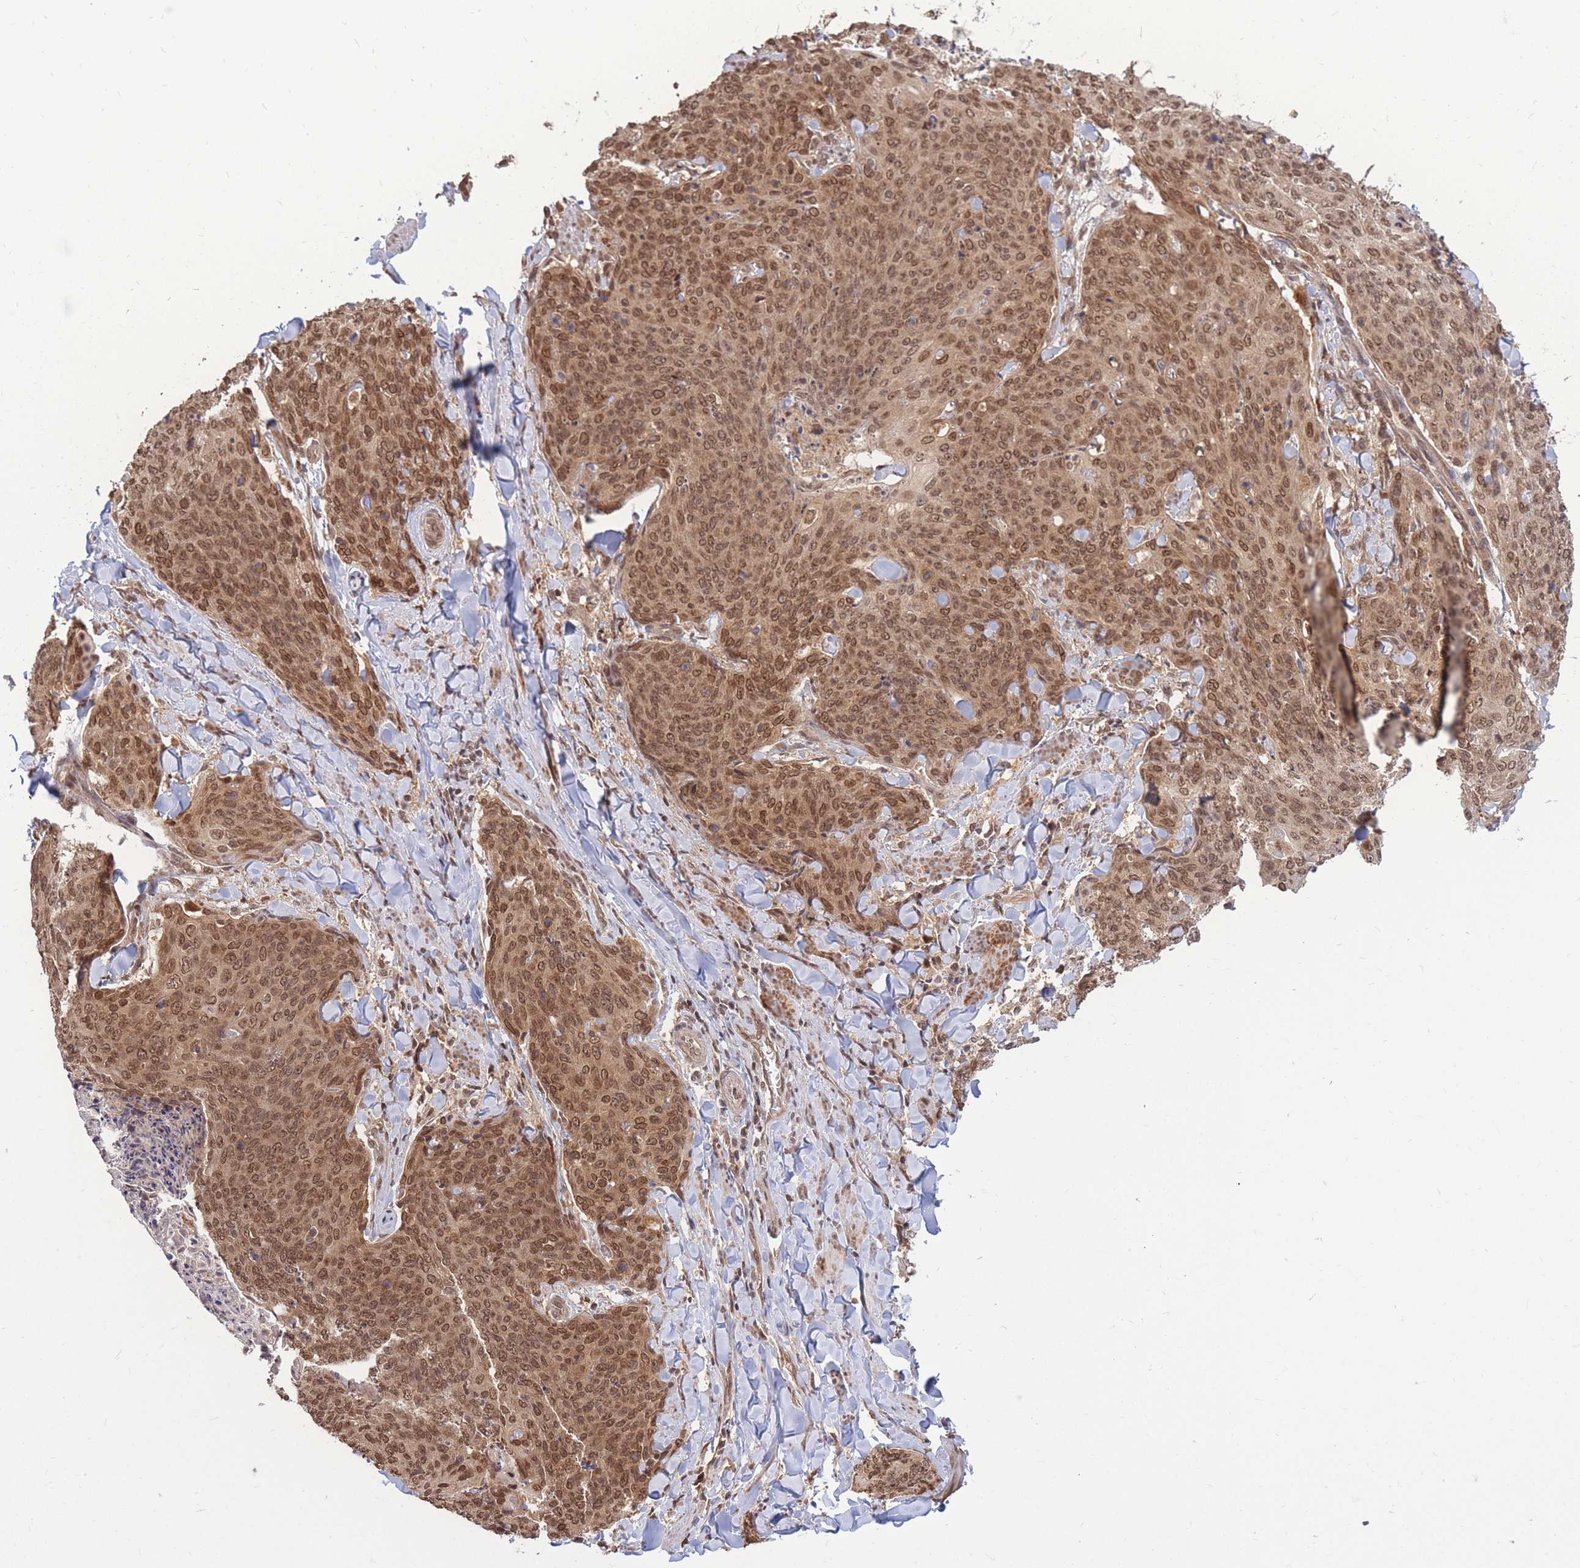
{"staining": {"intensity": "moderate", "quantity": ">75%", "location": "cytoplasmic/membranous,nuclear"}, "tissue": "skin cancer", "cell_type": "Tumor cells", "image_type": "cancer", "snomed": [{"axis": "morphology", "description": "Squamous cell carcinoma, NOS"}, {"axis": "topography", "description": "Skin"}, {"axis": "topography", "description": "Vulva"}], "caption": "This image reveals immunohistochemistry staining of skin cancer (squamous cell carcinoma), with medium moderate cytoplasmic/membranous and nuclear staining in approximately >75% of tumor cells.", "gene": "SRA1", "patient": {"sex": "female", "age": 85}}